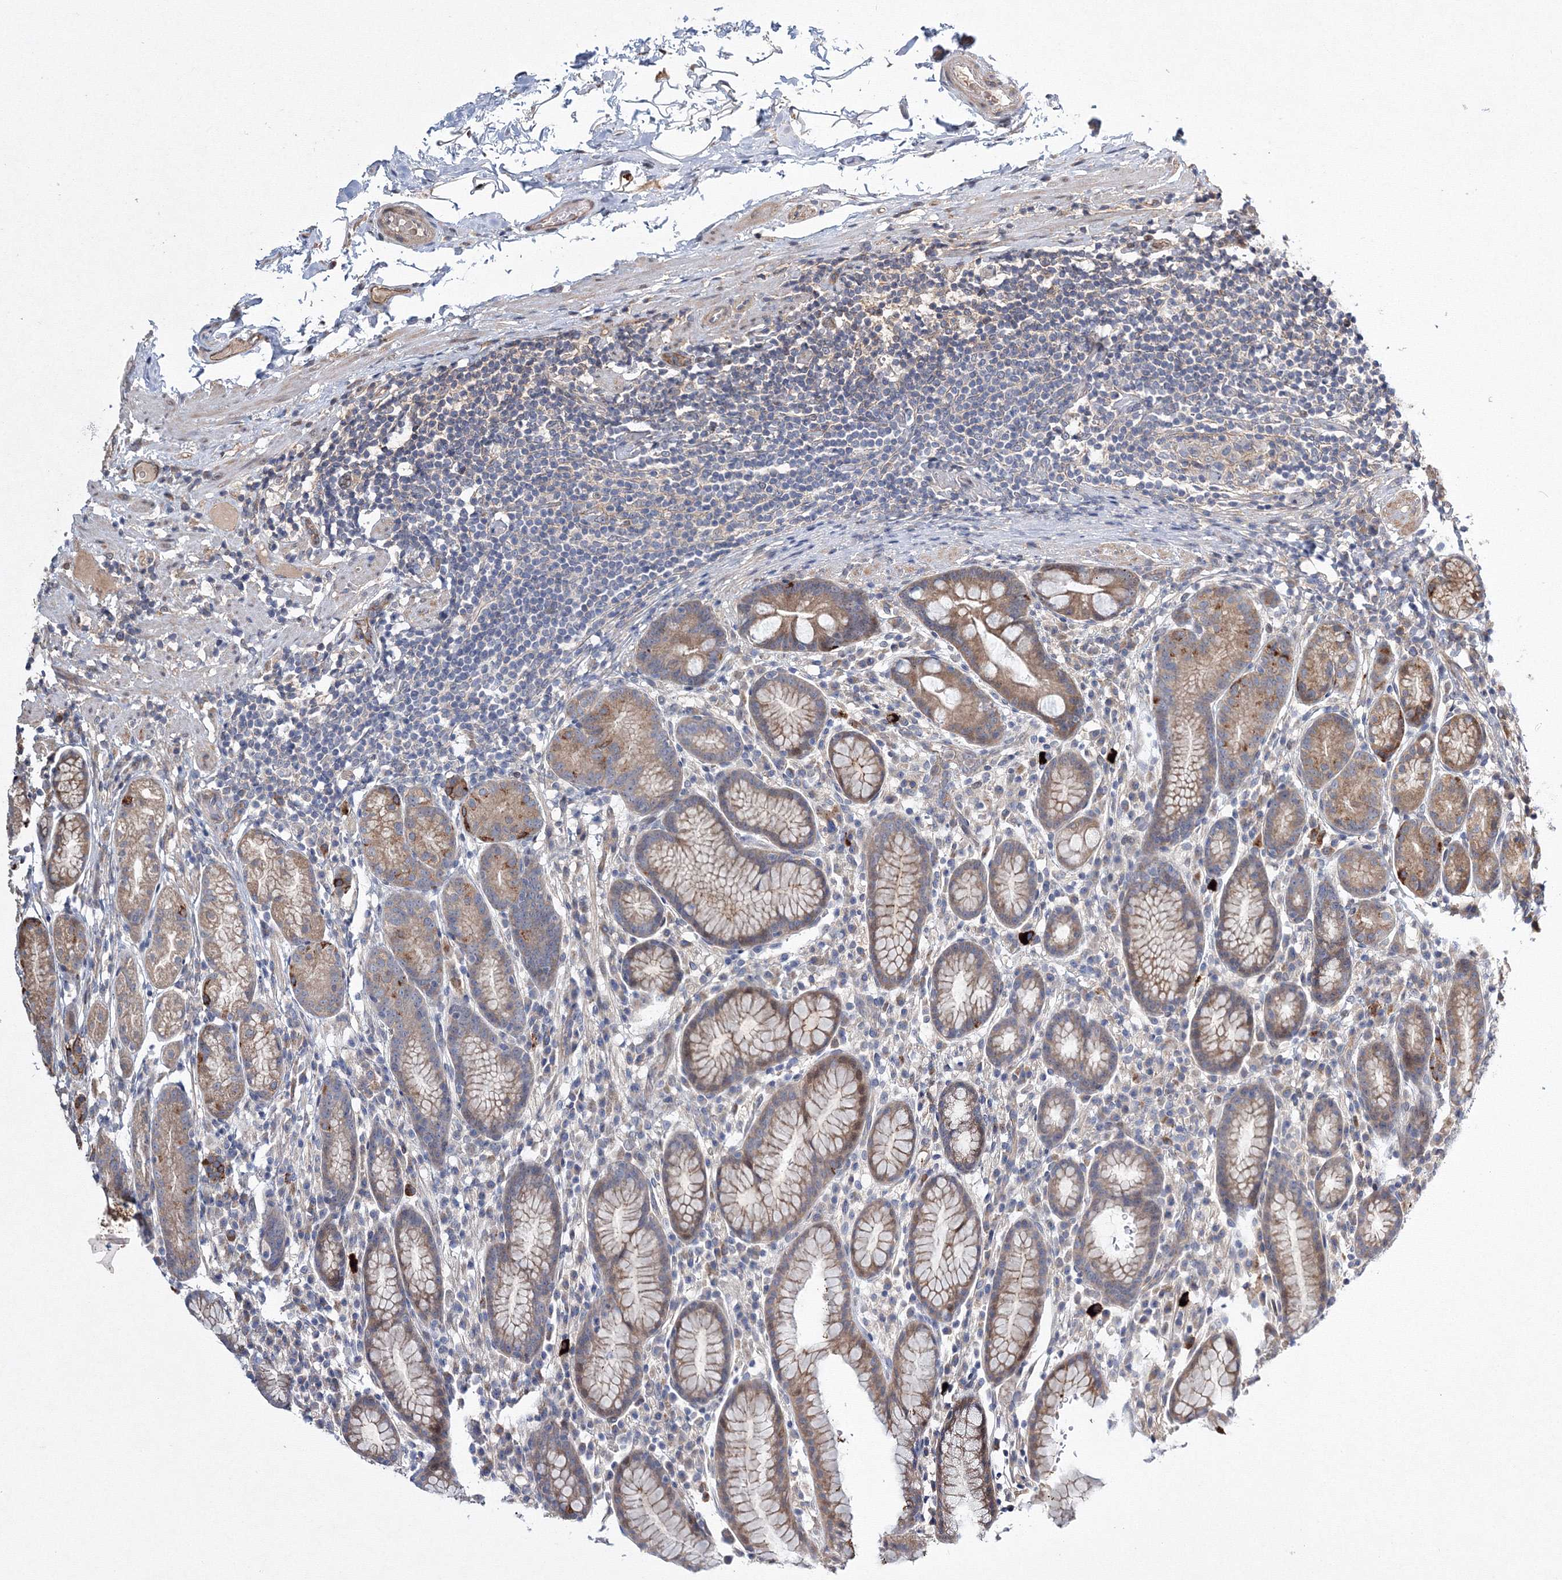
{"staining": {"intensity": "moderate", "quantity": "25%-75%", "location": "cytoplasmic/membranous"}, "tissue": "stomach", "cell_type": "Glandular cells", "image_type": "normal", "snomed": [{"axis": "morphology", "description": "Normal tissue, NOS"}, {"axis": "topography", "description": "Stomach, lower"}], "caption": "Stomach stained with DAB (3,3'-diaminobenzidine) IHC exhibits medium levels of moderate cytoplasmic/membranous expression in approximately 25%-75% of glandular cells. The staining was performed using DAB (3,3'-diaminobenzidine), with brown indicating positive protein expression. Nuclei are stained blue with hematoxylin.", "gene": "RANBP3L", "patient": {"sex": "male", "age": 52}}